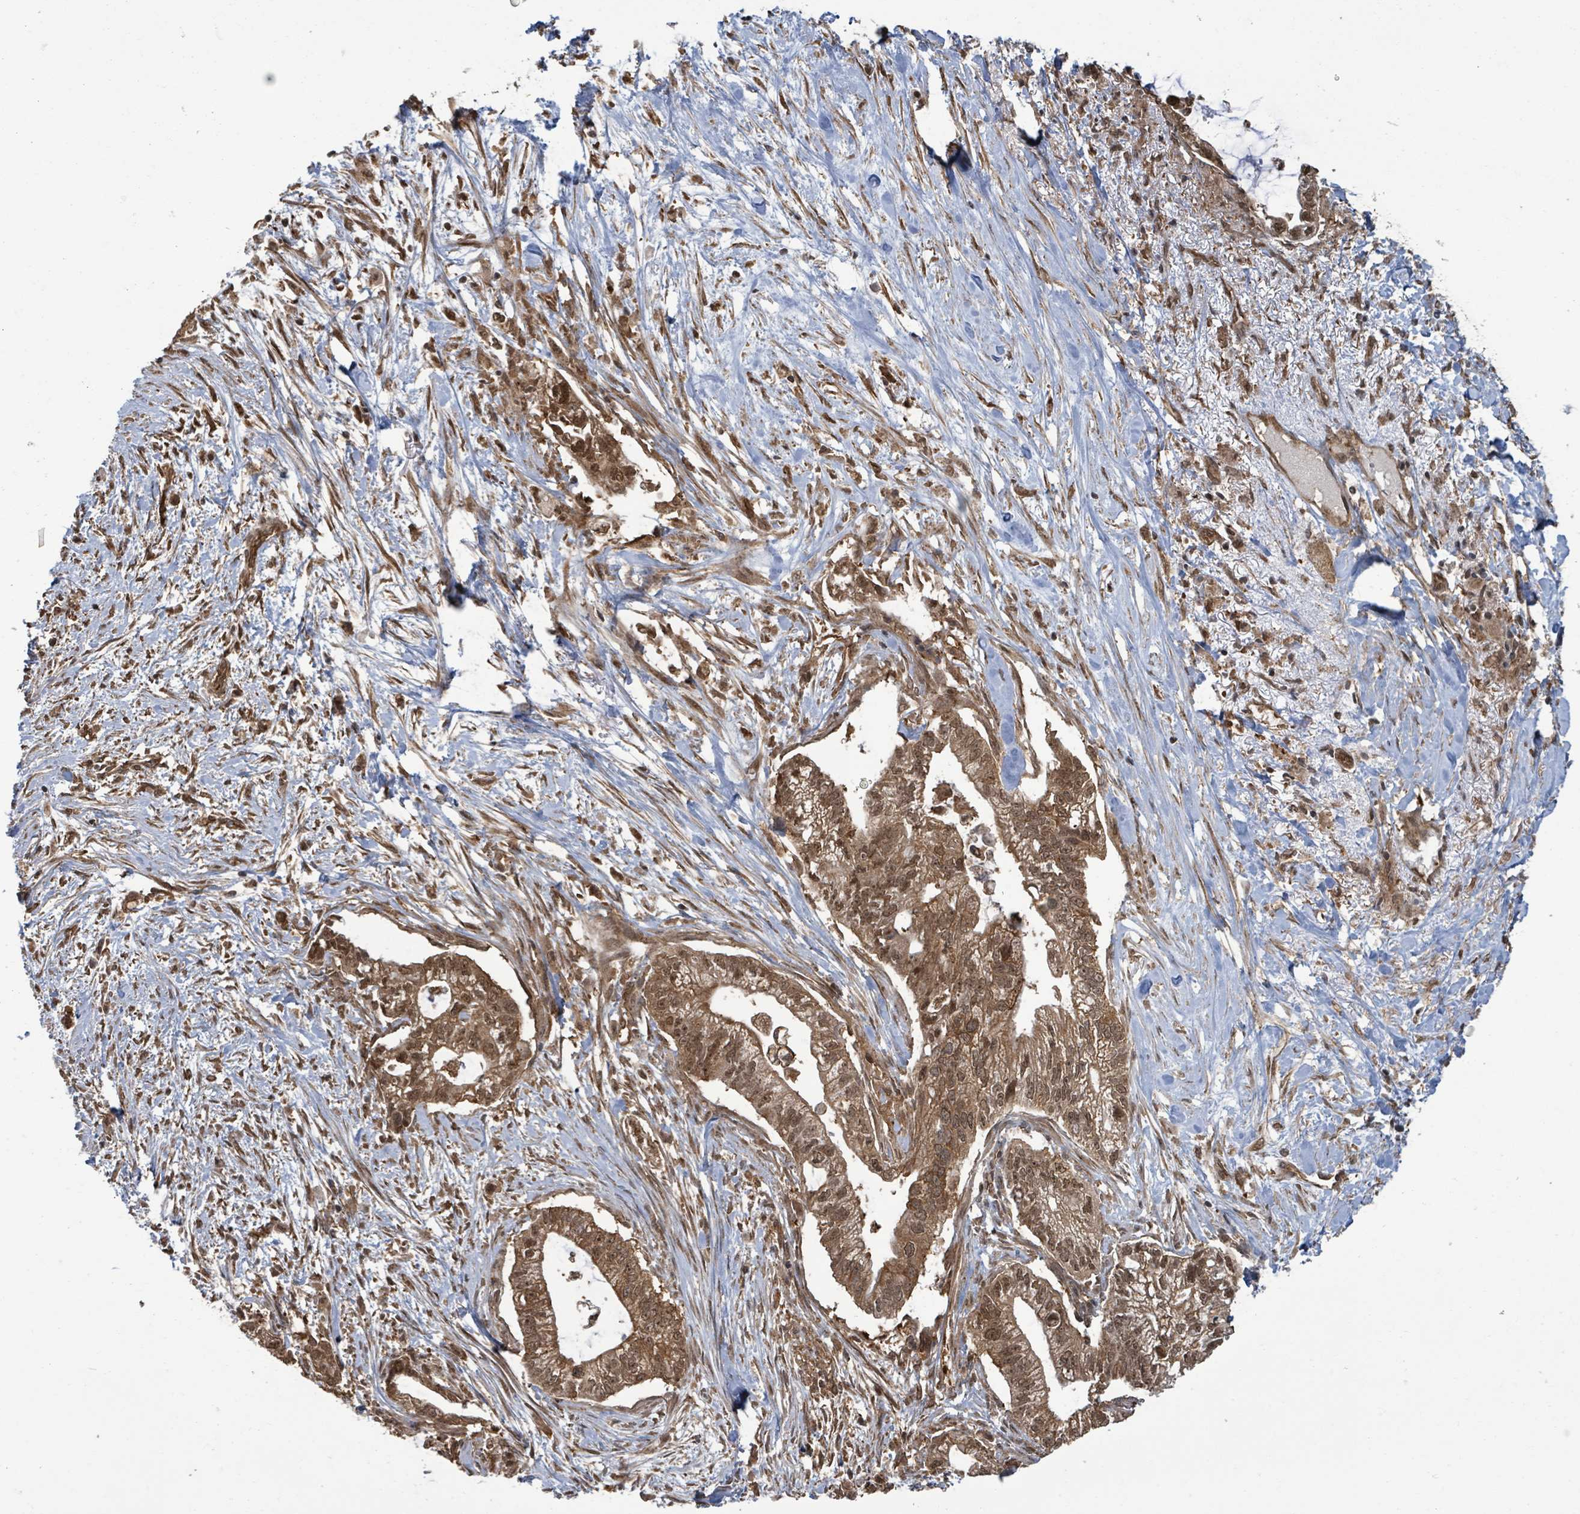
{"staining": {"intensity": "strong", "quantity": ">75%", "location": "cytoplasmic/membranous,nuclear"}, "tissue": "pancreatic cancer", "cell_type": "Tumor cells", "image_type": "cancer", "snomed": [{"axis": "morphology", "description": "Adenocarcinoma, NOS"}, {"axis": "topography", "description": "Pancreas"}], "caption": "Immunohistochemical staining of human pancreatic cancer reveals high levels of strong cytoplasmic/membranous and nuclear staining in approximately >75% of tumor cells.", "gene": "KLC1", "patient": {"sex": "male", "age": 70}}